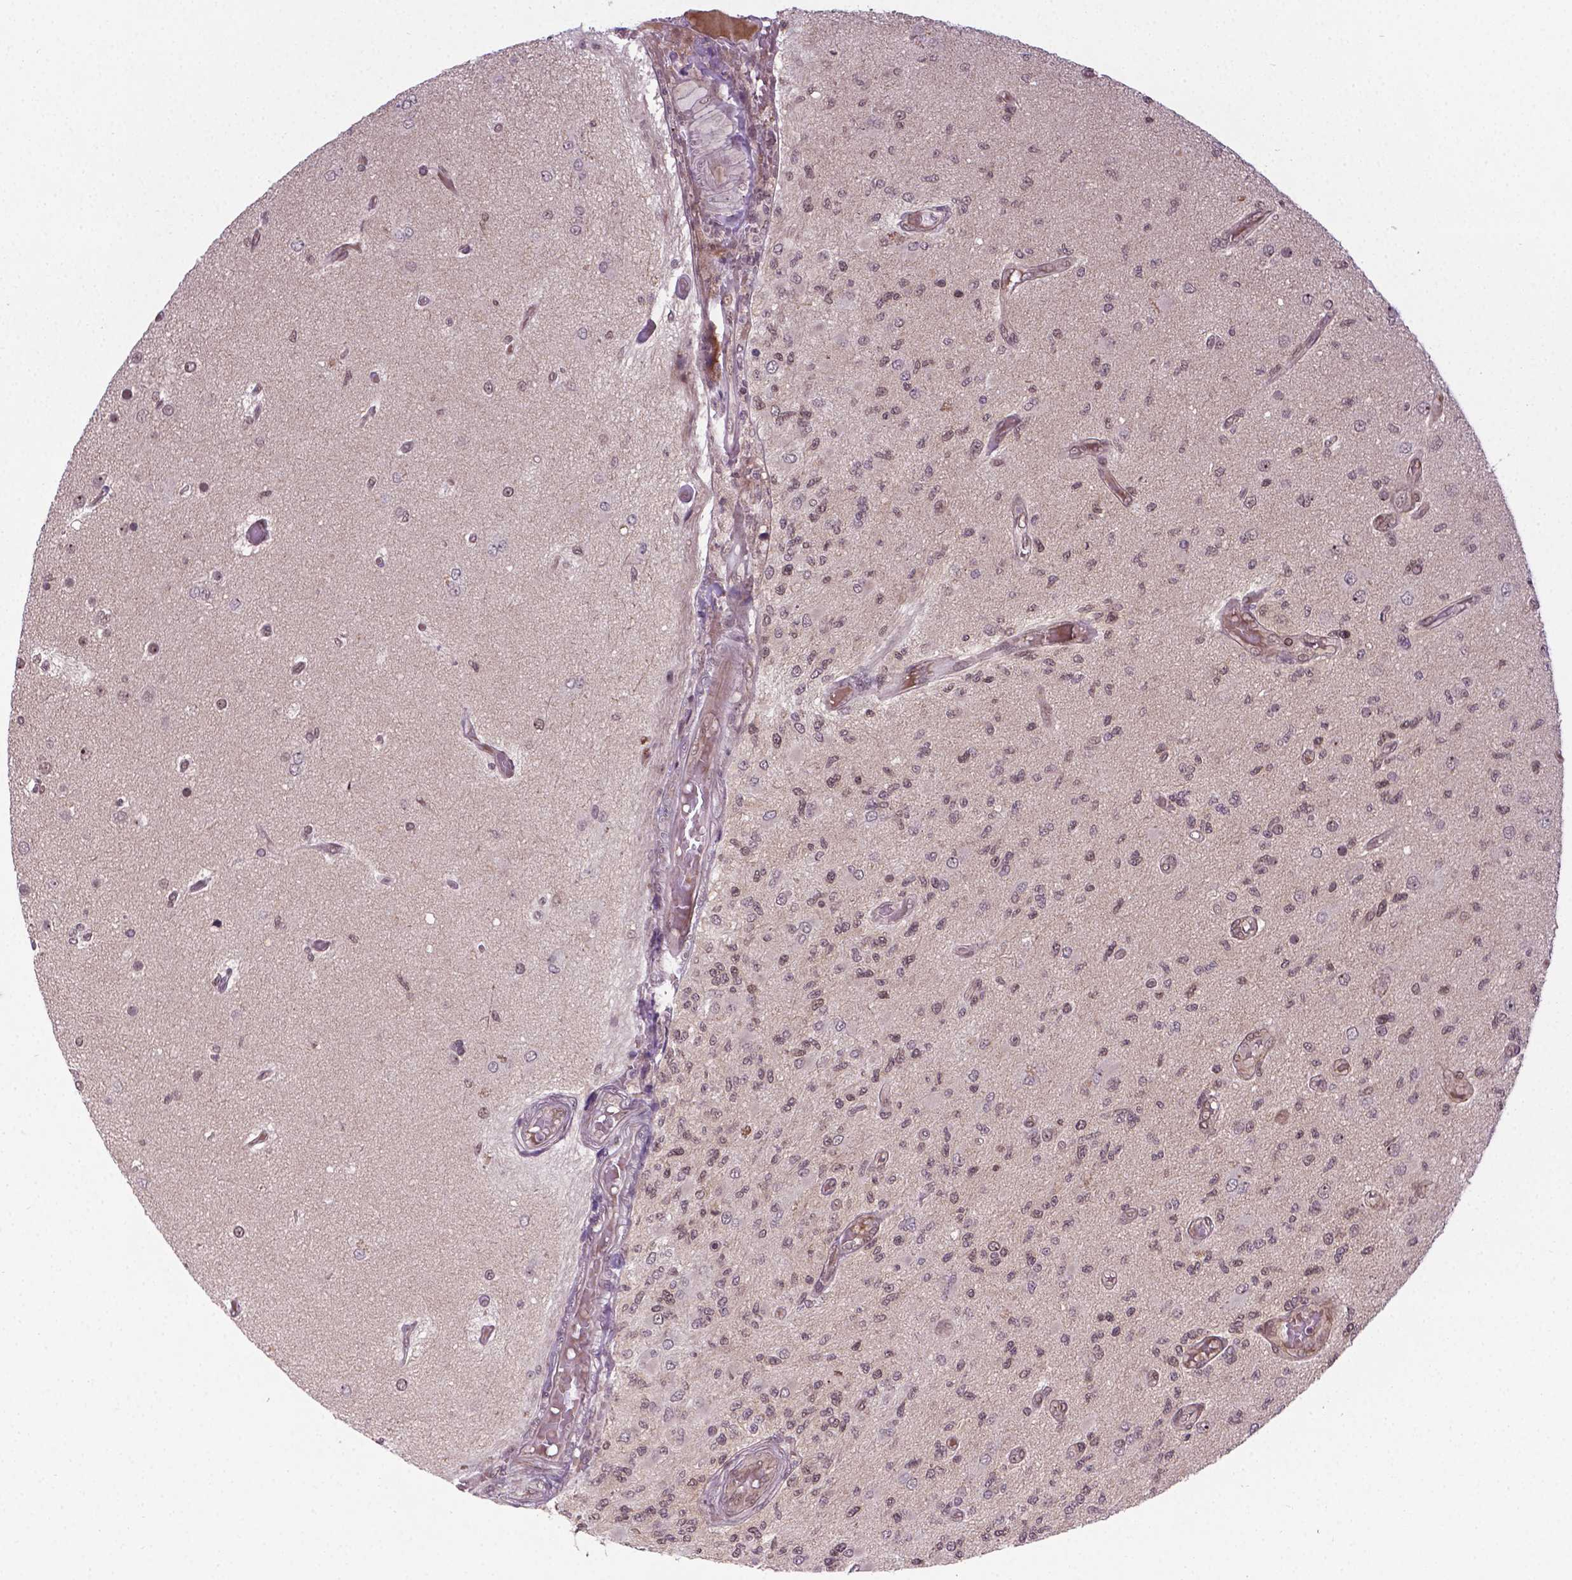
{"staining": {"intensity": "weak", "quantity": ">75%", "location": "nuclear"}, "tissue": "glioma", "cell_type": "Tumor cells", "image_type": "cancer", "snomed": [{"axis": "morphology", "description": "Glioma, malignant, High grade"}, {"axis": "topography", "description": "Brain"}], "caption": "Protein analysis of high-grade glioma (malignant) tissue demonstrates weak nuclear positivity in approximately >75% of tumor cells. Nuclei are stained in blue.", "gene": "ANKRD54", "patient": {"sex": "female", "age": 63}}